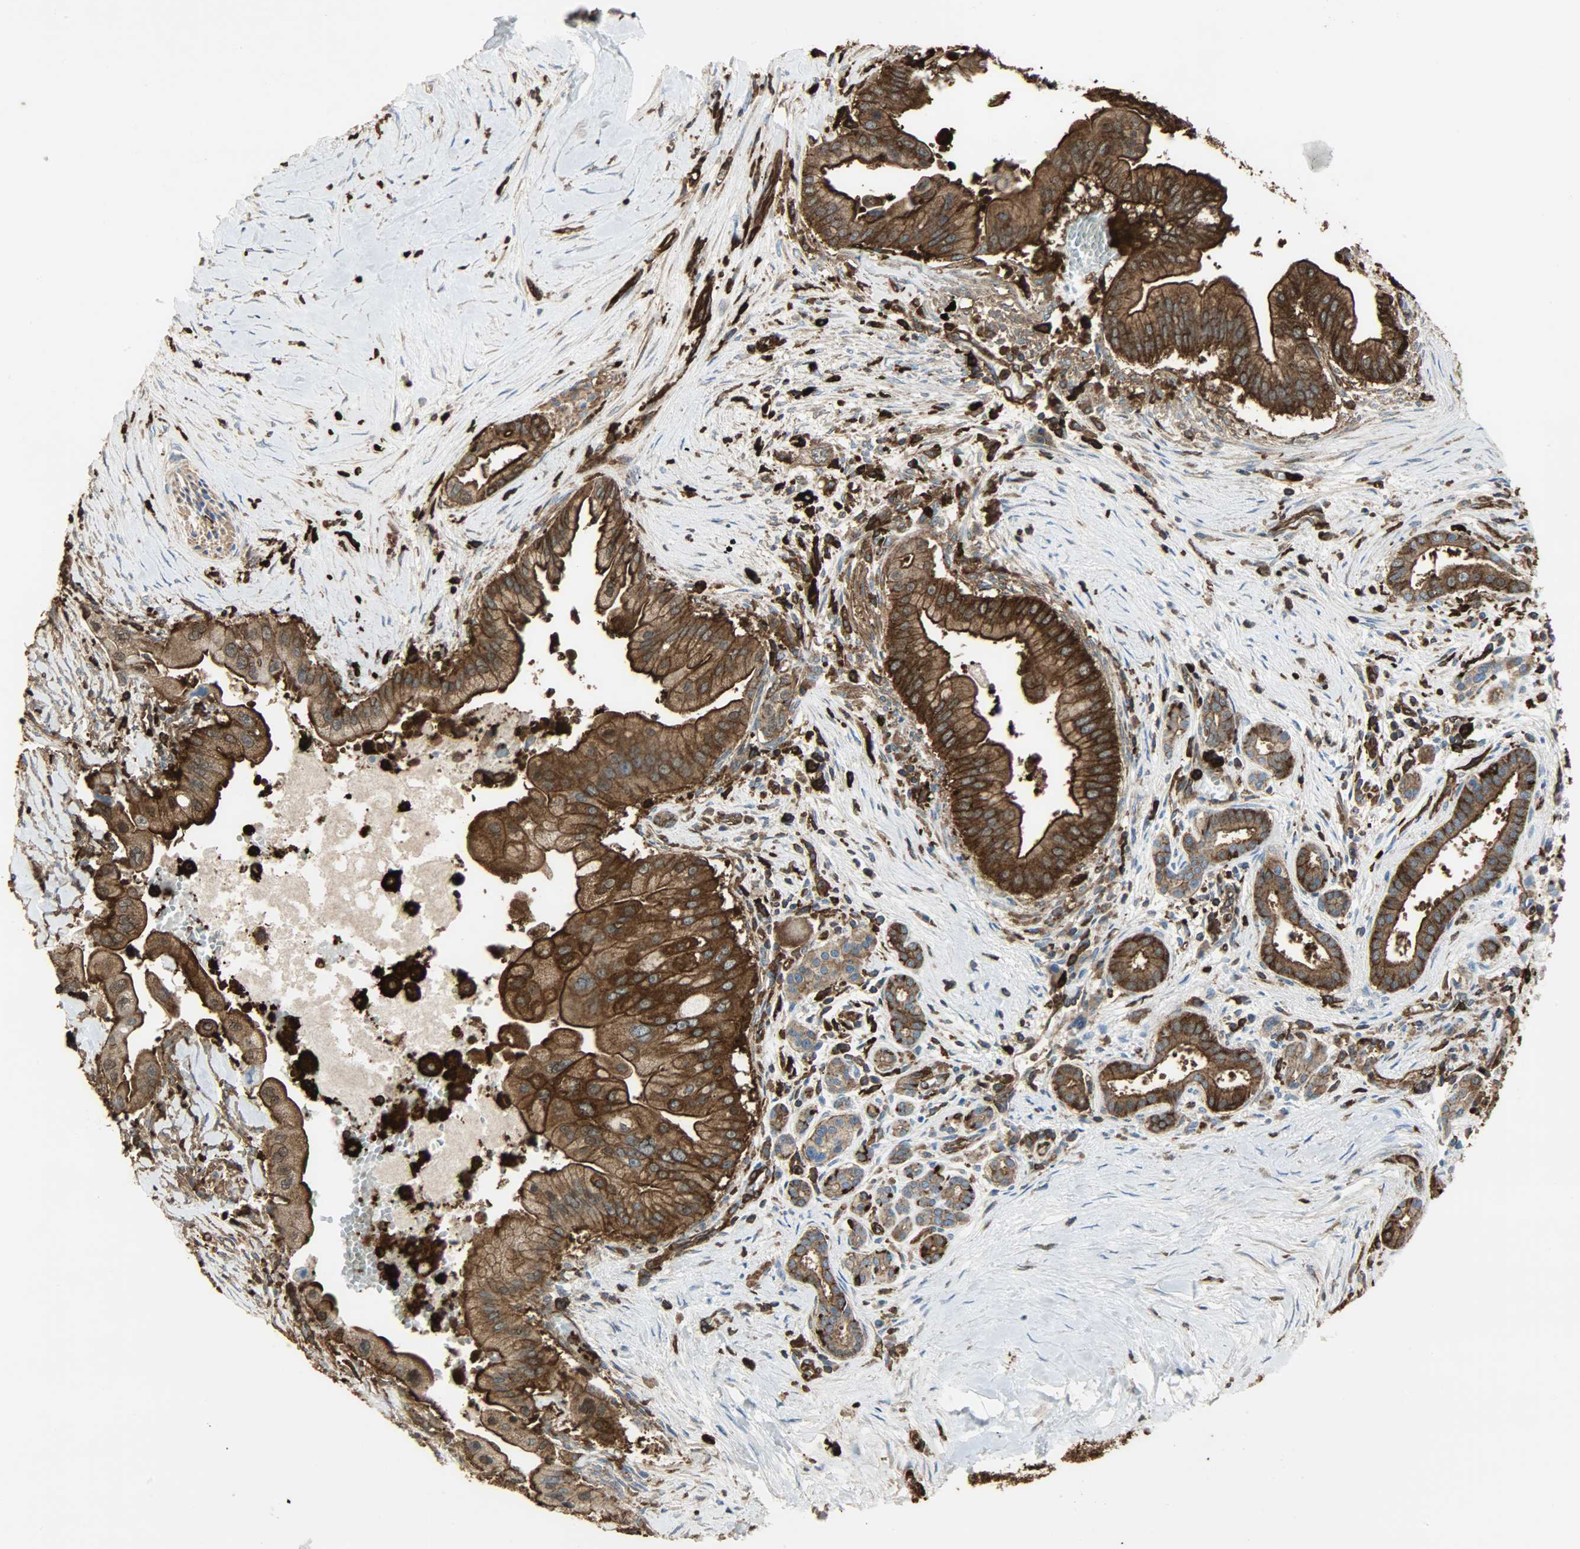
{"staining": {"intensity": "strong", "quantity": ">75%", "location": "cytoplasmic/membranous"}, "tissue": "pancreatic cancer", "cell_type": "Tumor cells", "image_type": "cancer", "snomed": [{"axis": "morphology", "description": "Adenocarcinoma, NOS"}, {"axis": "topography", "description": "Pancreas"}], "caption": "This is a photomicrograph of immunohistochemistry (IHC) staining of pancreatic cancer, which shows strong positivity in the cytoplasmic/membranous of tumor cells.", "gene": "VASP", "patient": {"sex": "male", "age": 59}}